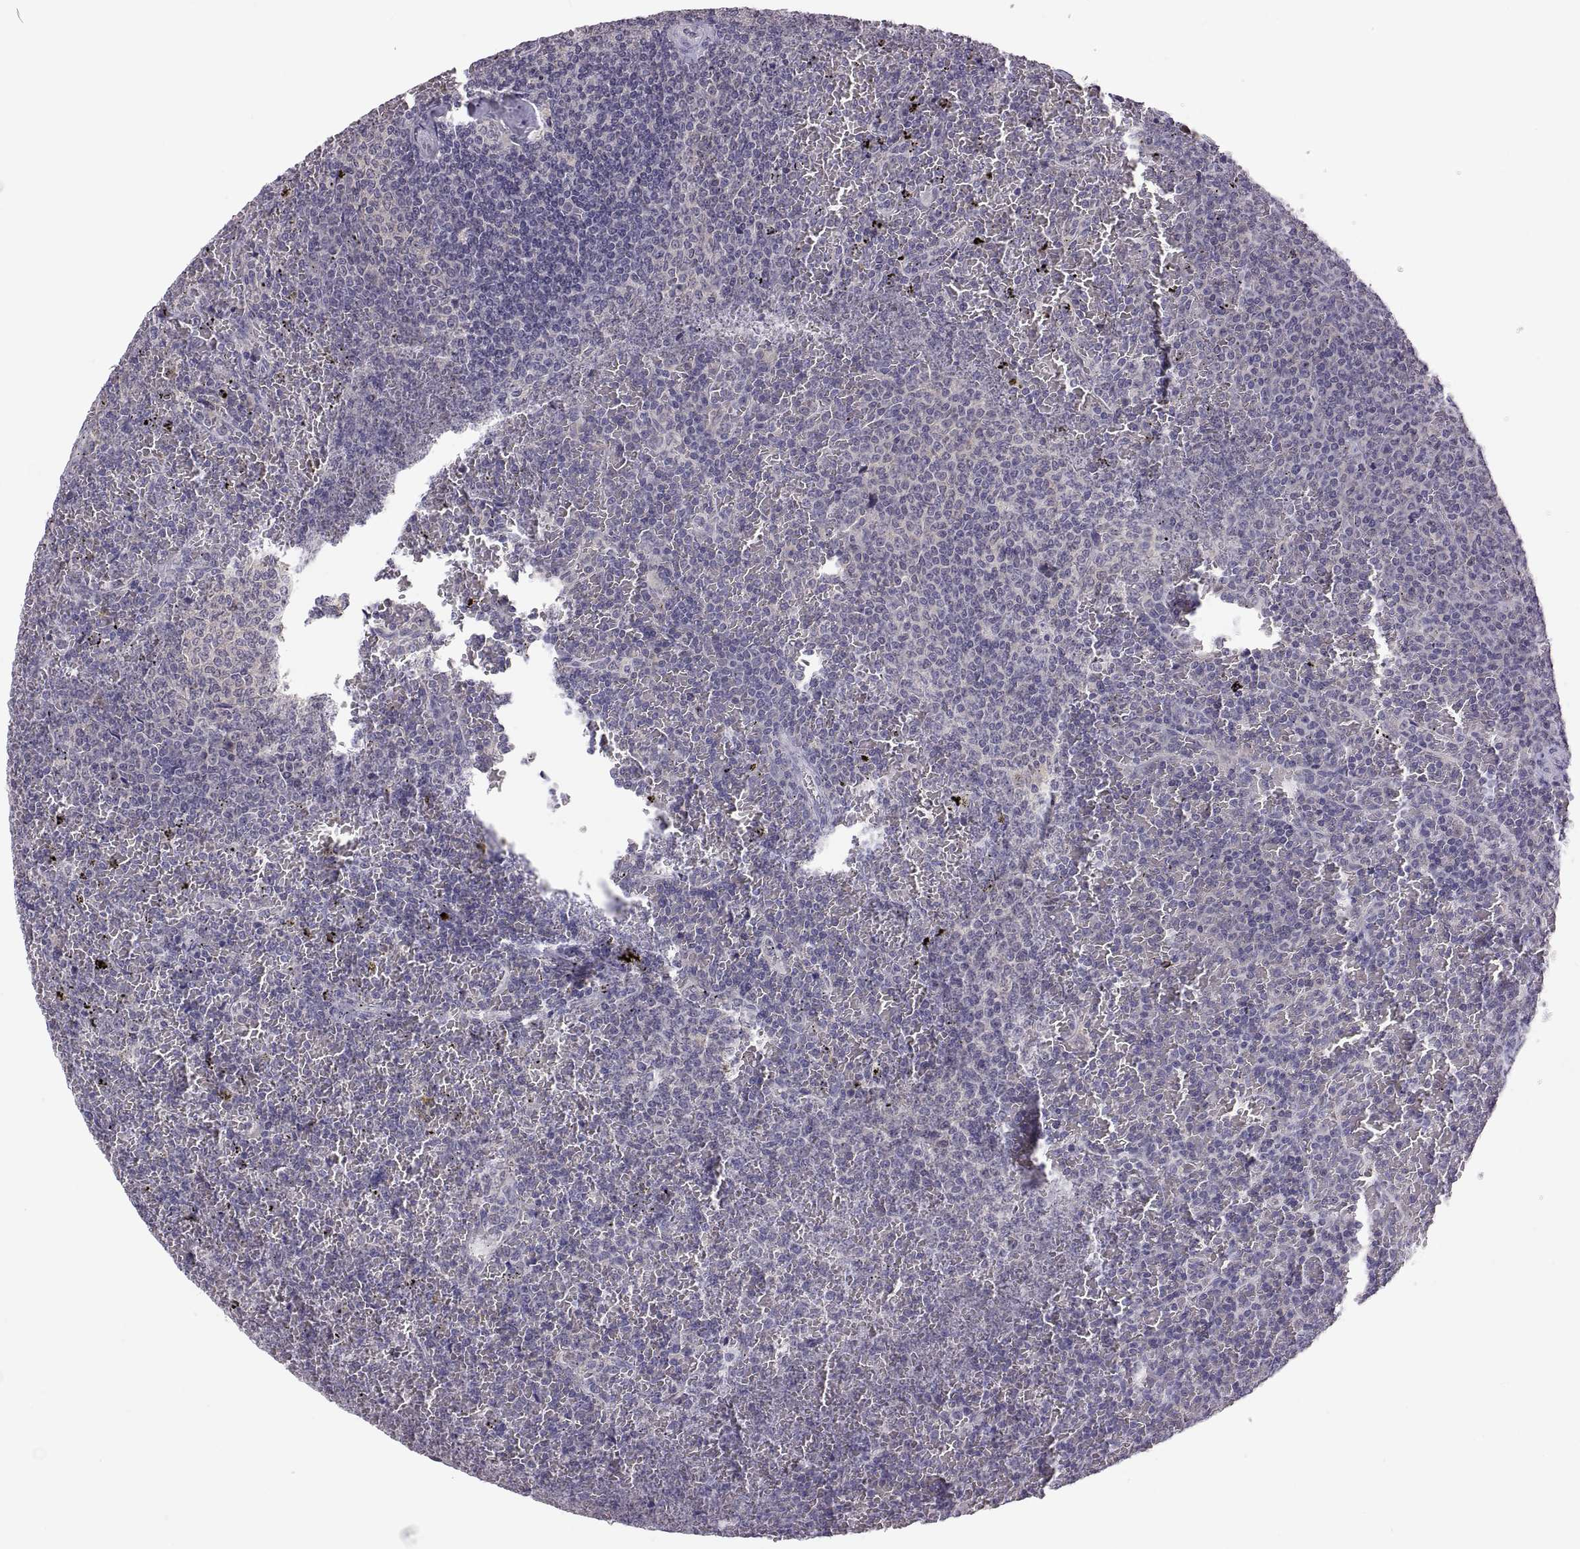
{"staining": {"intensity": "negative", "quantity": "none", "location": "none"}, "tissue": "lymphoma", "cell_type": "Tumor cells", "image_type": "cancer", "snomed": [{"axis": "morphology", "description": "Malignant lymphoma, non-Hodgkin's type, Low grade"}, {"axis": "topography", "description": "Spleen"}], "caption": "Protein analysis of lymphoma shows no significant positivity in tumor cells.", "gene": "FGF9", "patient": {"sex": "female", "age": 77}}